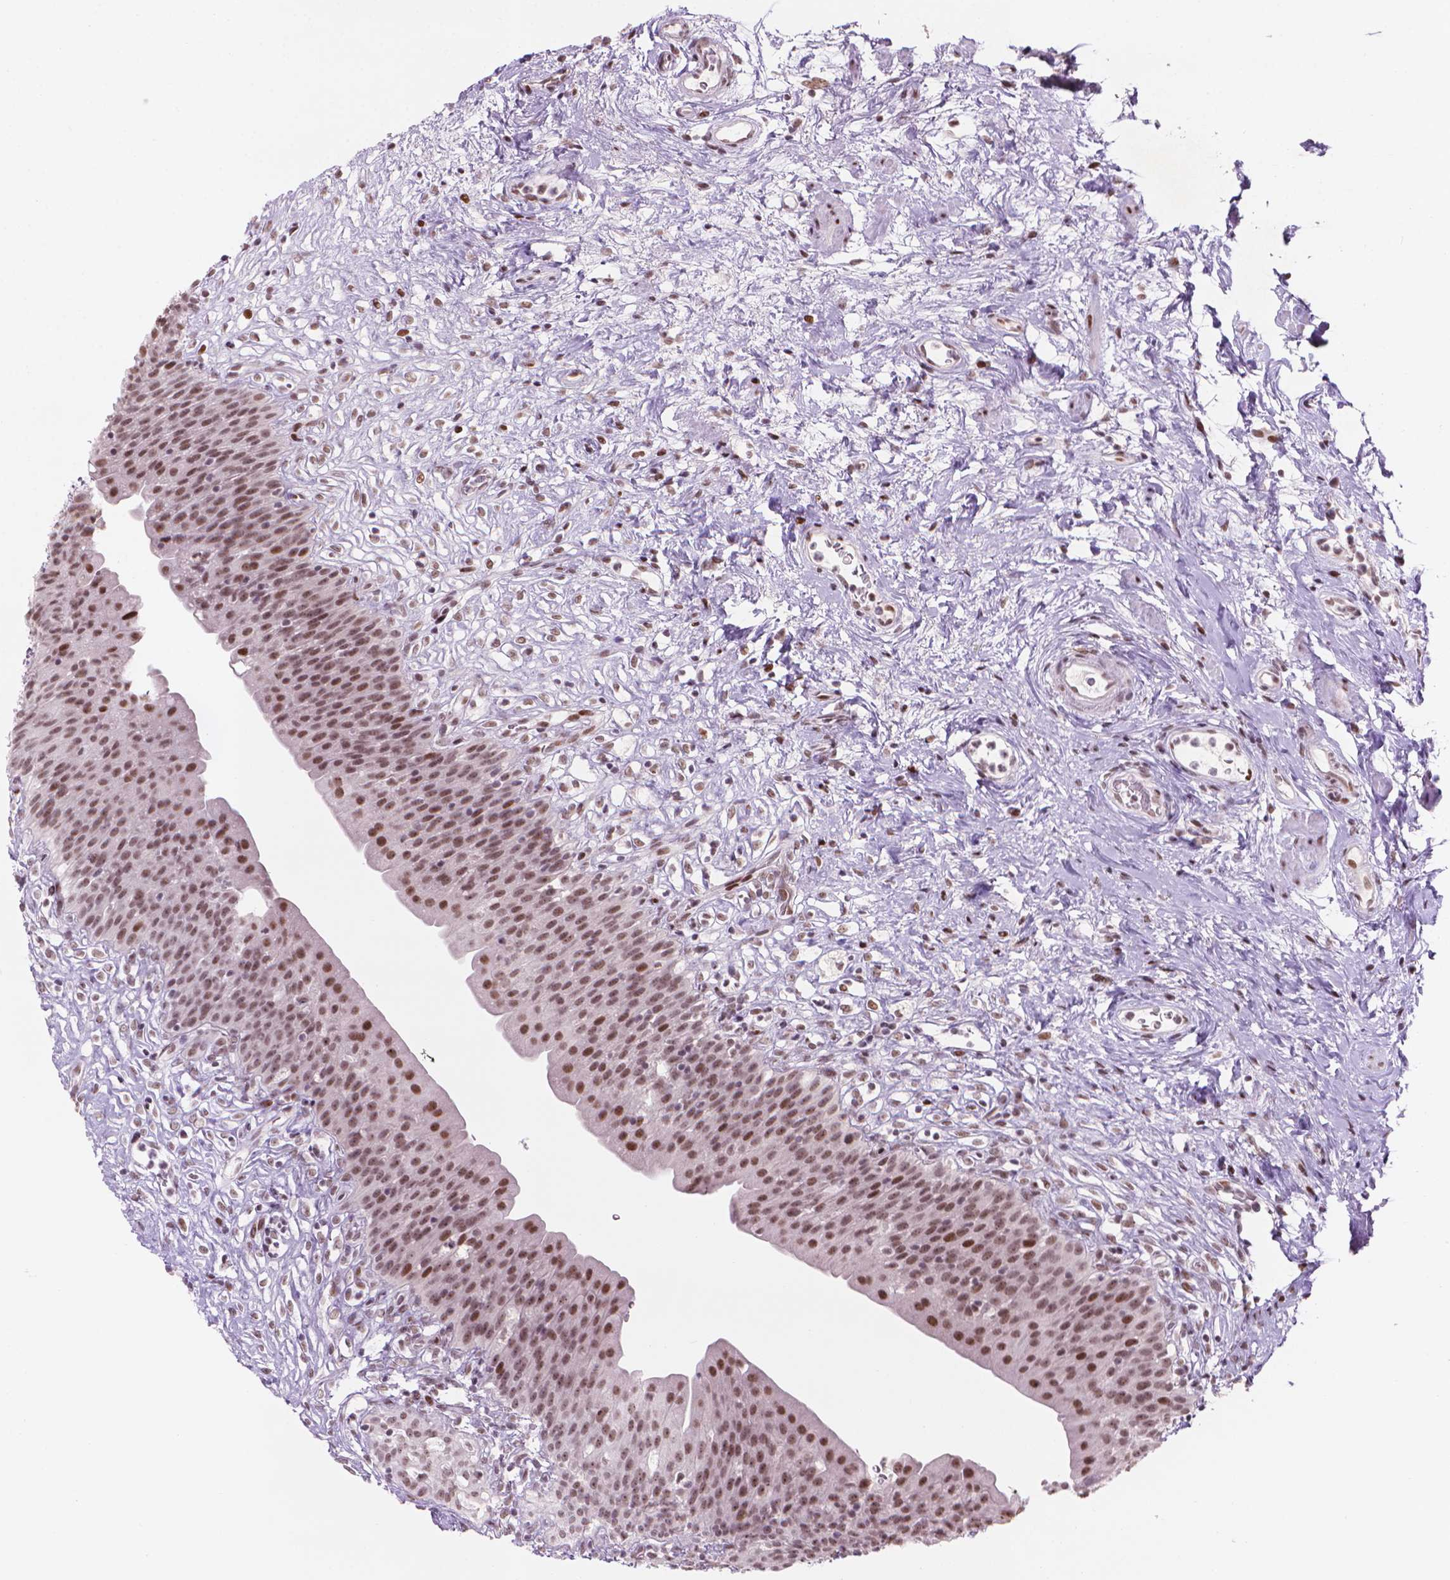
{"staining": {"intensity": "moderate", "quantity": ">75%", "location": "nuclear"}, "tissue": "urinary bladder", "cell_type": "Urothelial cells", "image_type": "normal", "snomed": [{"axis": "morphology", "description": "Normal tissue, NOS"}, {"axis": "topography", "description": "Urinary bladder"}], "caption": "Urinary bladder stained with DAB (3,3'-diaminobenzidine) immunohistochemistry (IHC) demonstrates medium levels of moderate nuclear expression in approximately >75% of urothelial cells.", "gene": "HES7", "patient": {"sex": "male", "age": 76}}